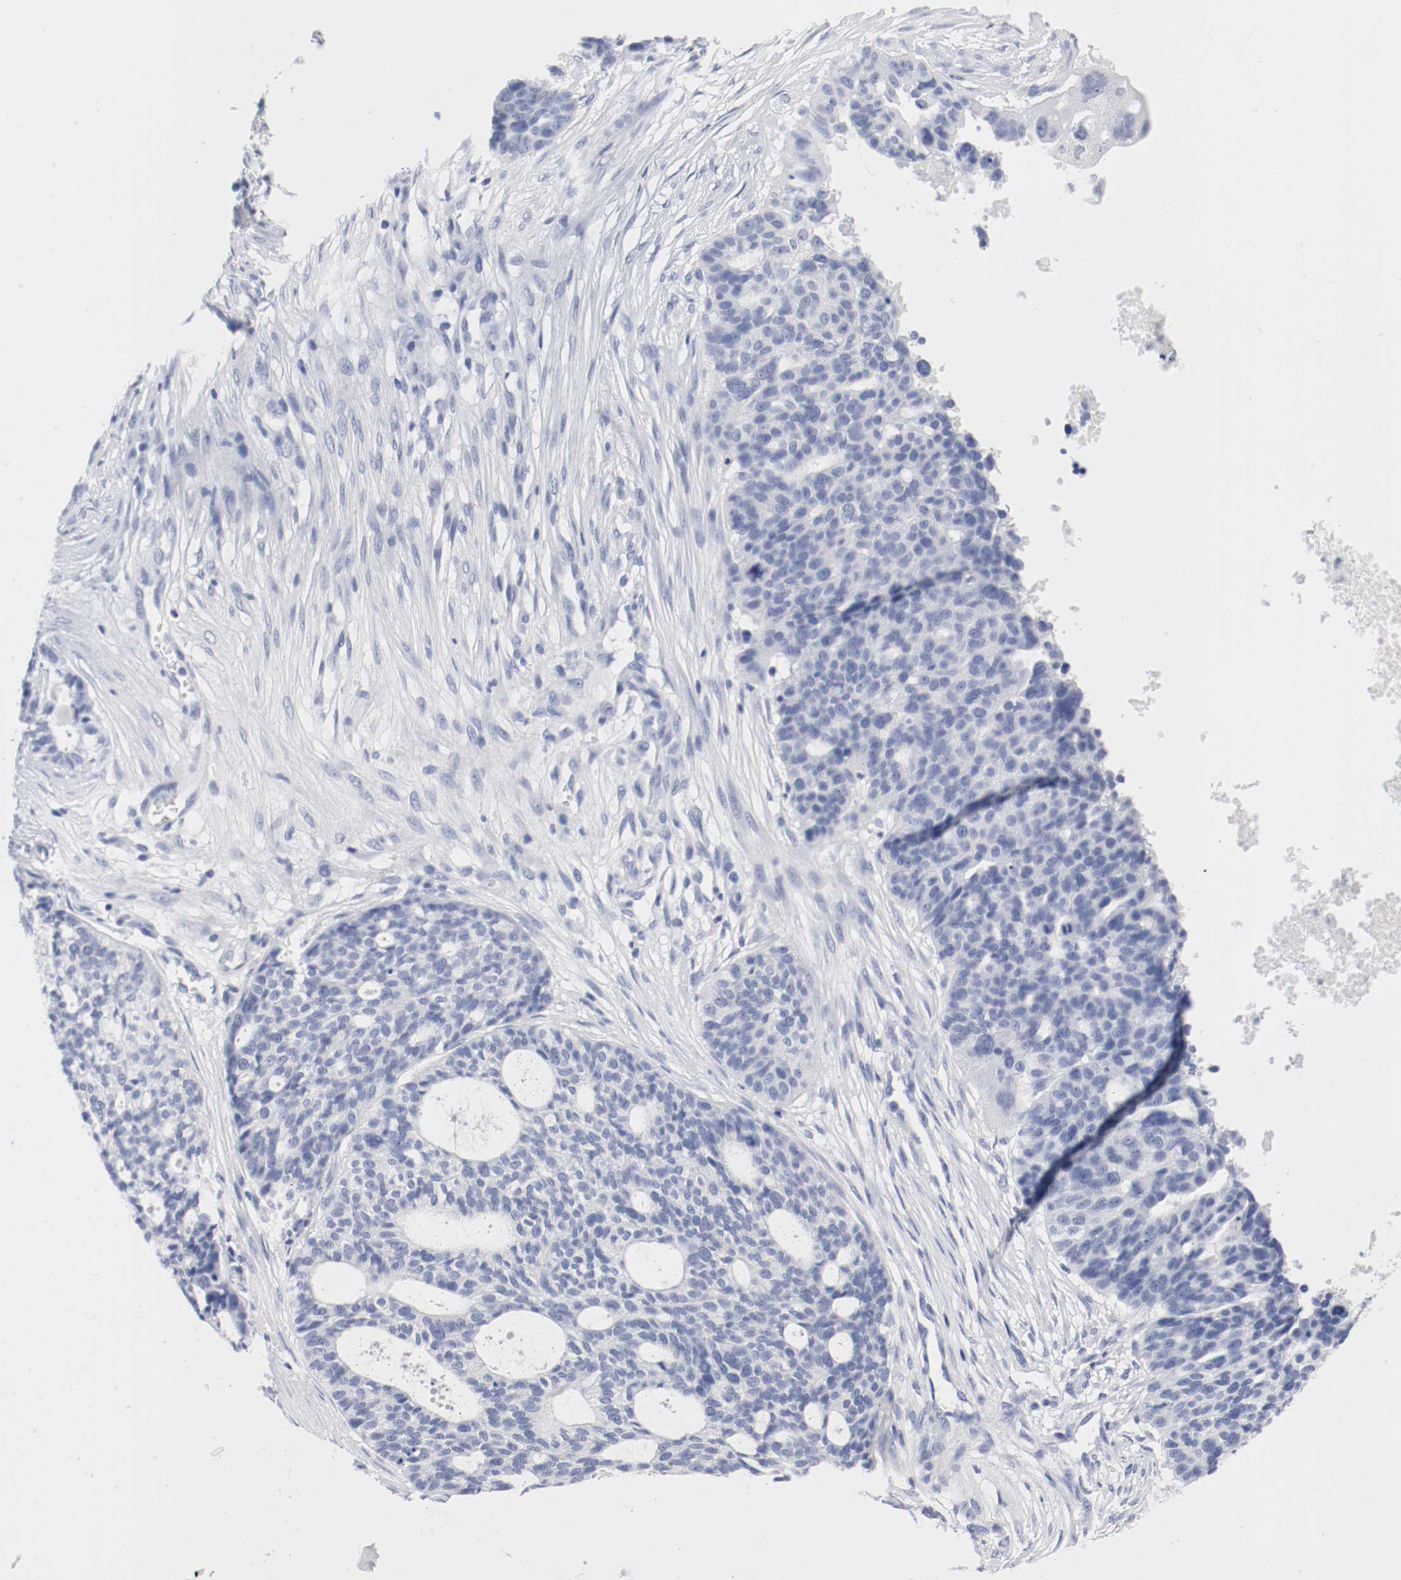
{"staining": {"intensity": "negative", "quantity": "none", "location": "none"}, "tissue": "ovarian cancer", "cell_type": "Tumor cells", "image_type": "cancer", "snomed": [{"axis": "morphology", "description": "Cystadenocarcinoma, serous, NOS"}, {"axis": "topography", "description": "Ovary"}], "caption": "High power microscopy histopathology image of an immunohistochemistry micrograph of ovarian cancer (serous cystadenocarcinoma), revealing no significant staining in tumor cells. (DAB immunohistochemistry with hematoxylin counter stain).", "gene": "GAD1", "patient": {"sex": "female", "age": 59}}